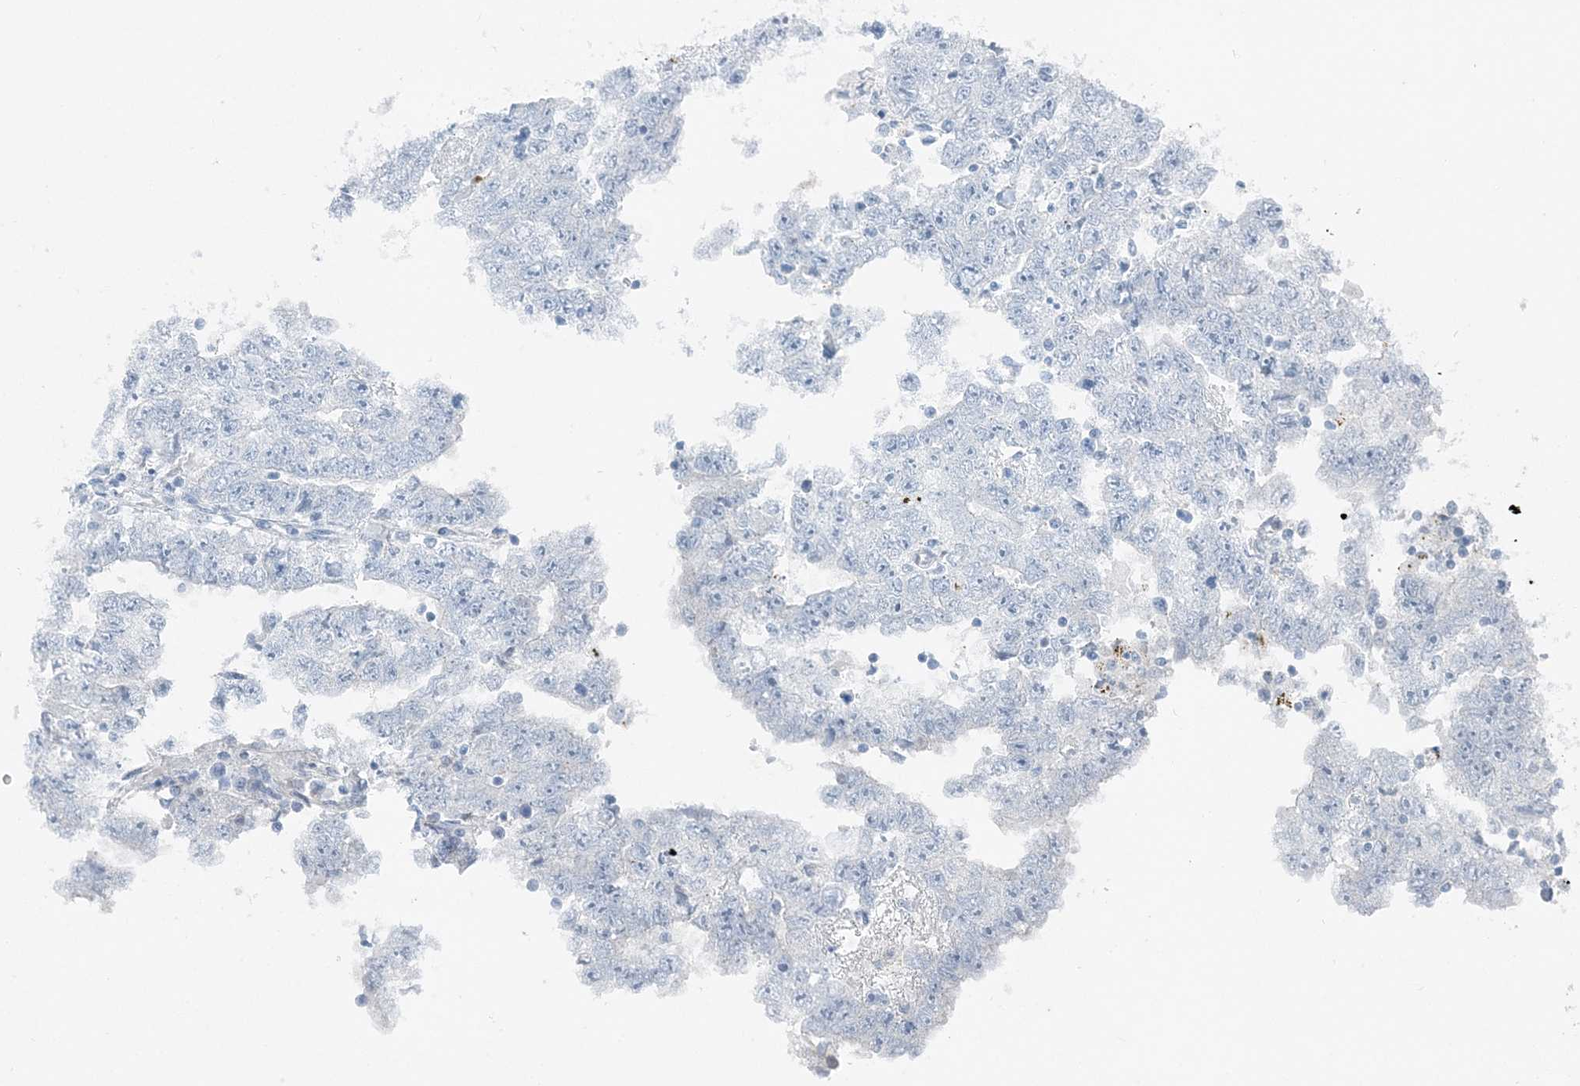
{"staining": {"intensity": "negative", "quantity": "none", "location": "none"}, "tissue": "testis cancer", "cell_type": "Tumor cells", "image_type": "cancer", "snomed": [{"axis": "morphology", "description": "Carcinoma, Embryonal, NOS"}, {"axis": "topography", "description": "Testis"}], "caption": "Immunohistochemistry histopathology image of human testis cancer stained for a protein (brown), which demonstrates no expression in tumor cells.", "gene": "INTU", "patient": {"sex": "male", "age": 25}}